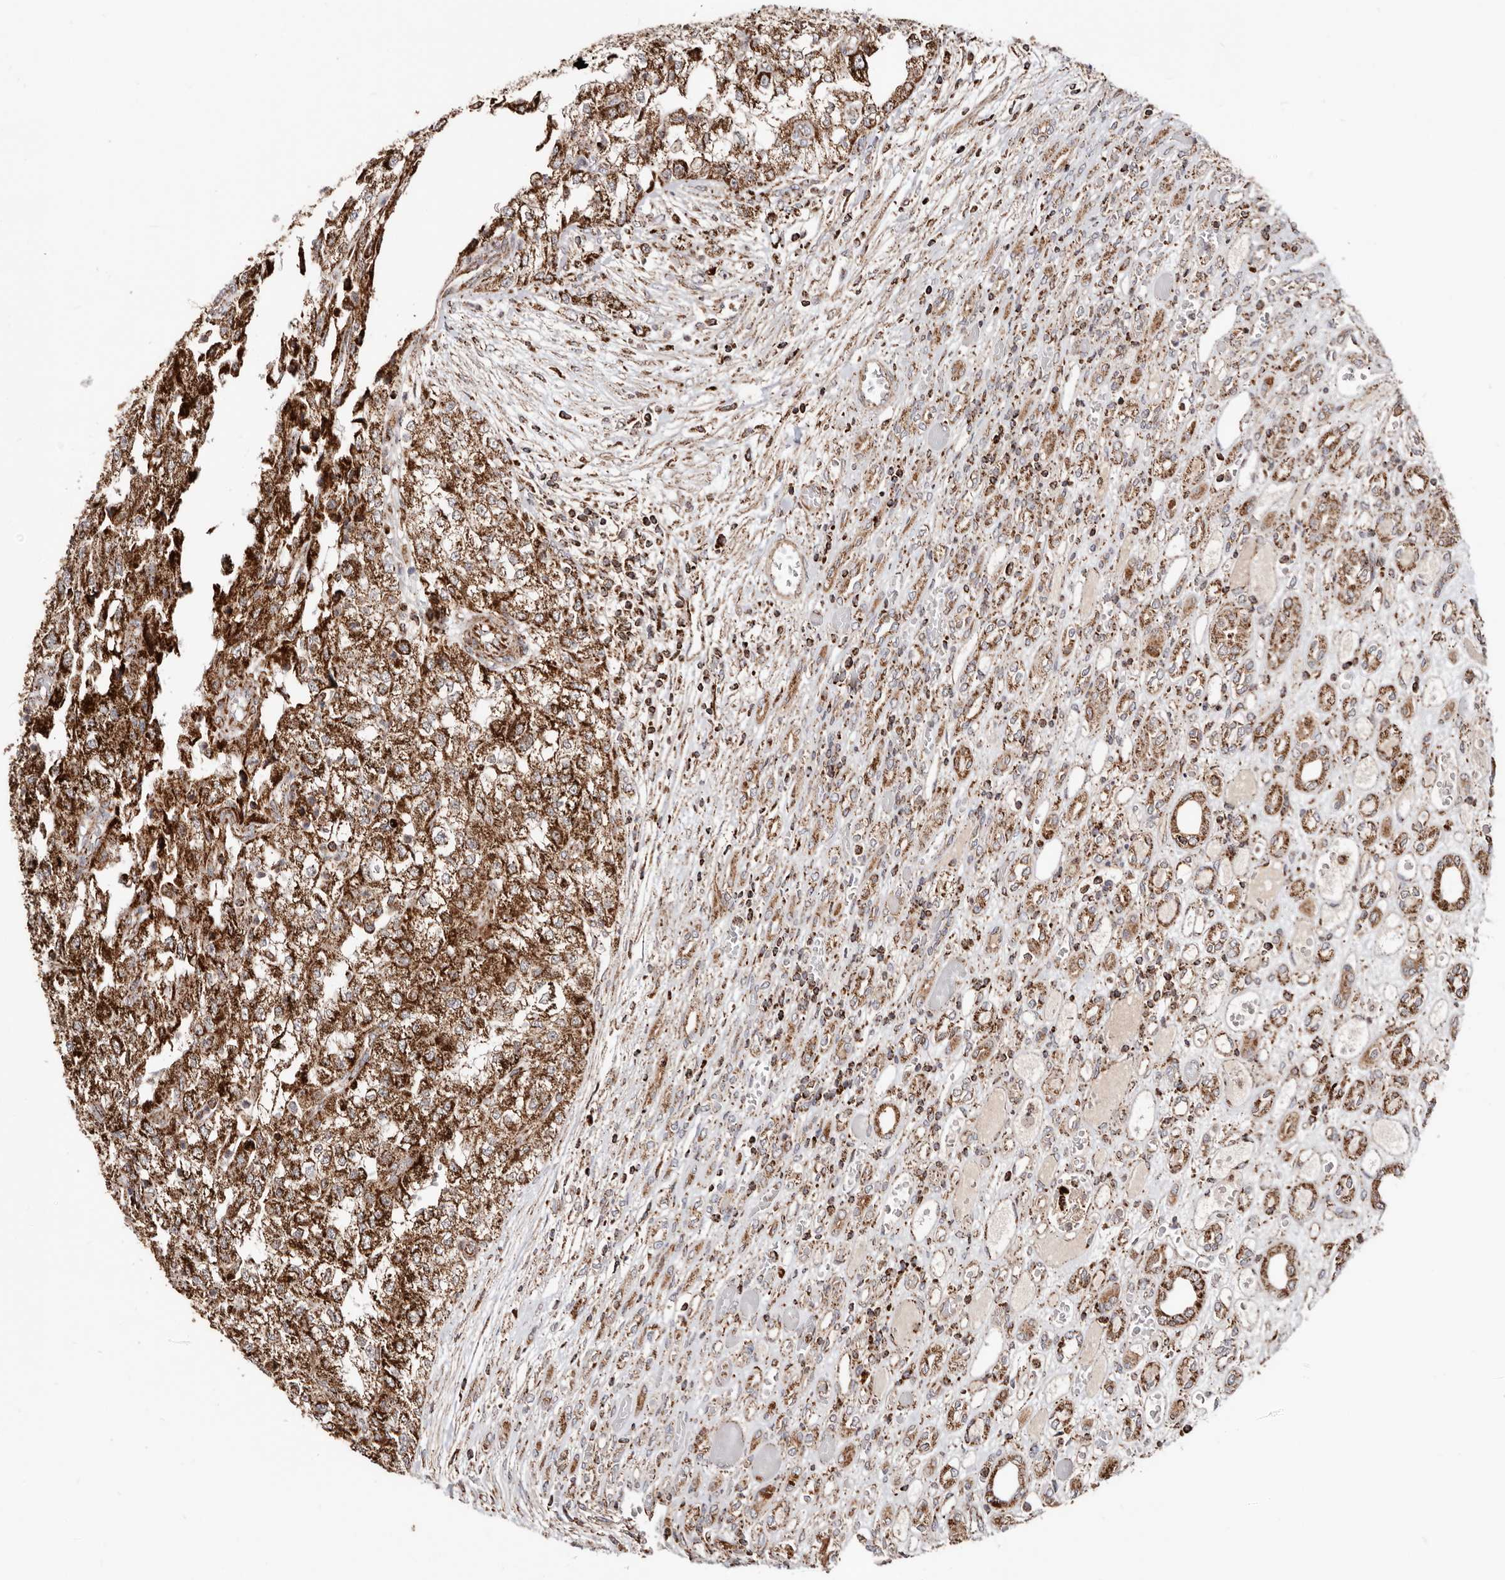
{"staining": {"intensity": "strong", "quantity": ">75%", "location": "cytoplasmic/membranous"}, "tissue": "renal cancer", "cell_type": "Tumor cells", "image_type": "cancer", "snomed": [{"axis": "morphology", "description": "Adenocarcinoma, NOS"}, {"axis": "topography", "description": "Kidney"}], "caption": "IHC histopathology image of adenocarcinoma (renal) stained for a protein (brown), which shows high levels of strong cytoplasmic/membranous staining in about >75% of tumor cells.", "gene": "PRKACB", "patient": {"sex": "female", "age": 54}}